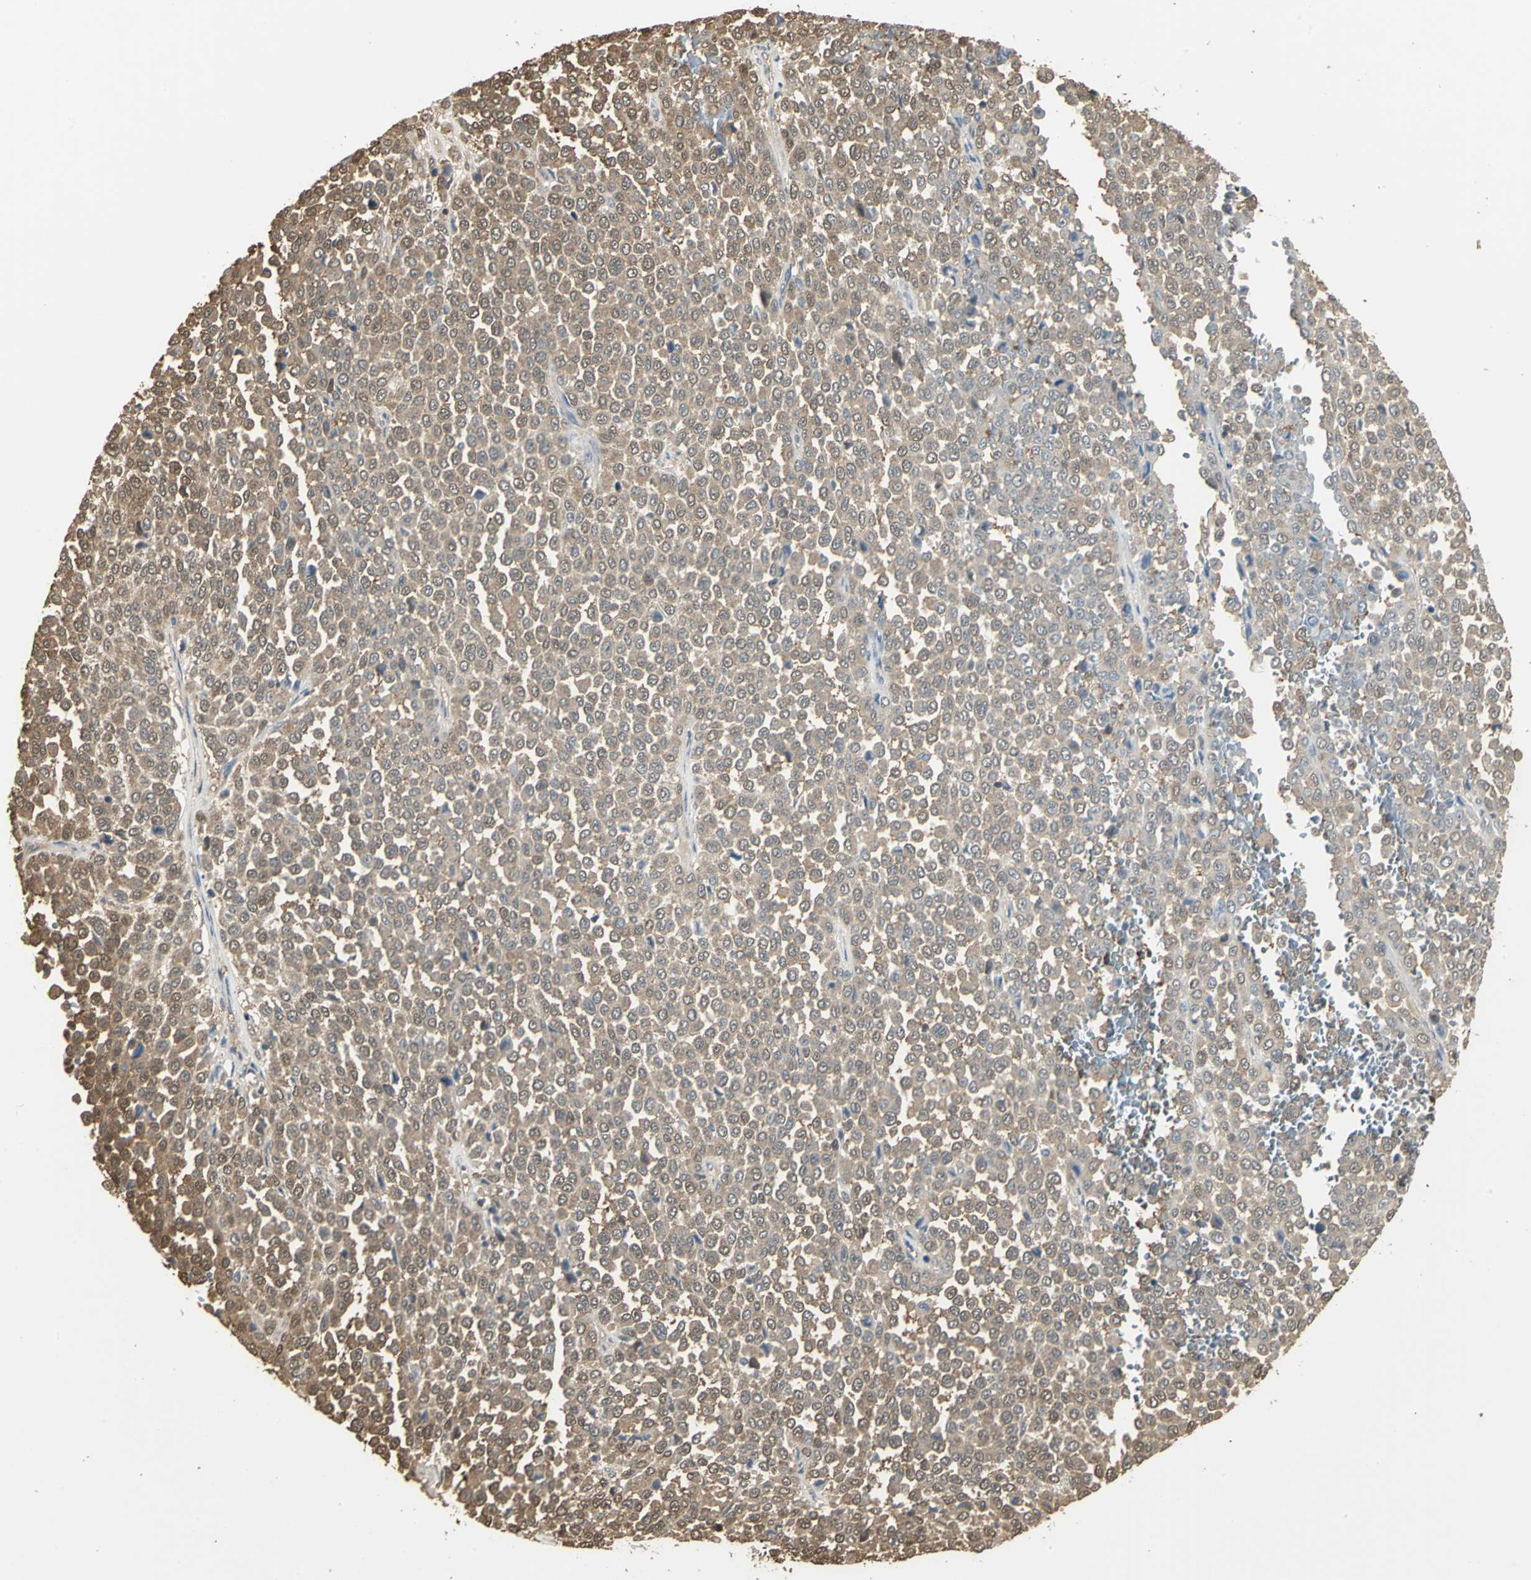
{"staining": {"intensity": "moderate", "quantity": ">75%", "location": "cytoplasmic/membranous"}, "tissue": "melanoma", "cell_type": "Tumor cells", "image_type": "cancer", "snomed": [{"axis": "morphology", "description": "Malignant melanoma, Metastatic site"}, {"axis": "topography", "description": "Pancreas"}], "caption": "IHC (DAB (3,3'-diaminobenzidine)) staining of human malignant melanoma (metastatic site) shows moderate cytoplasmic/membranous protein expression in about >75% of tumor cells.", "gene": "PARK7", "patient": {"sex": "female", "age": 30}}